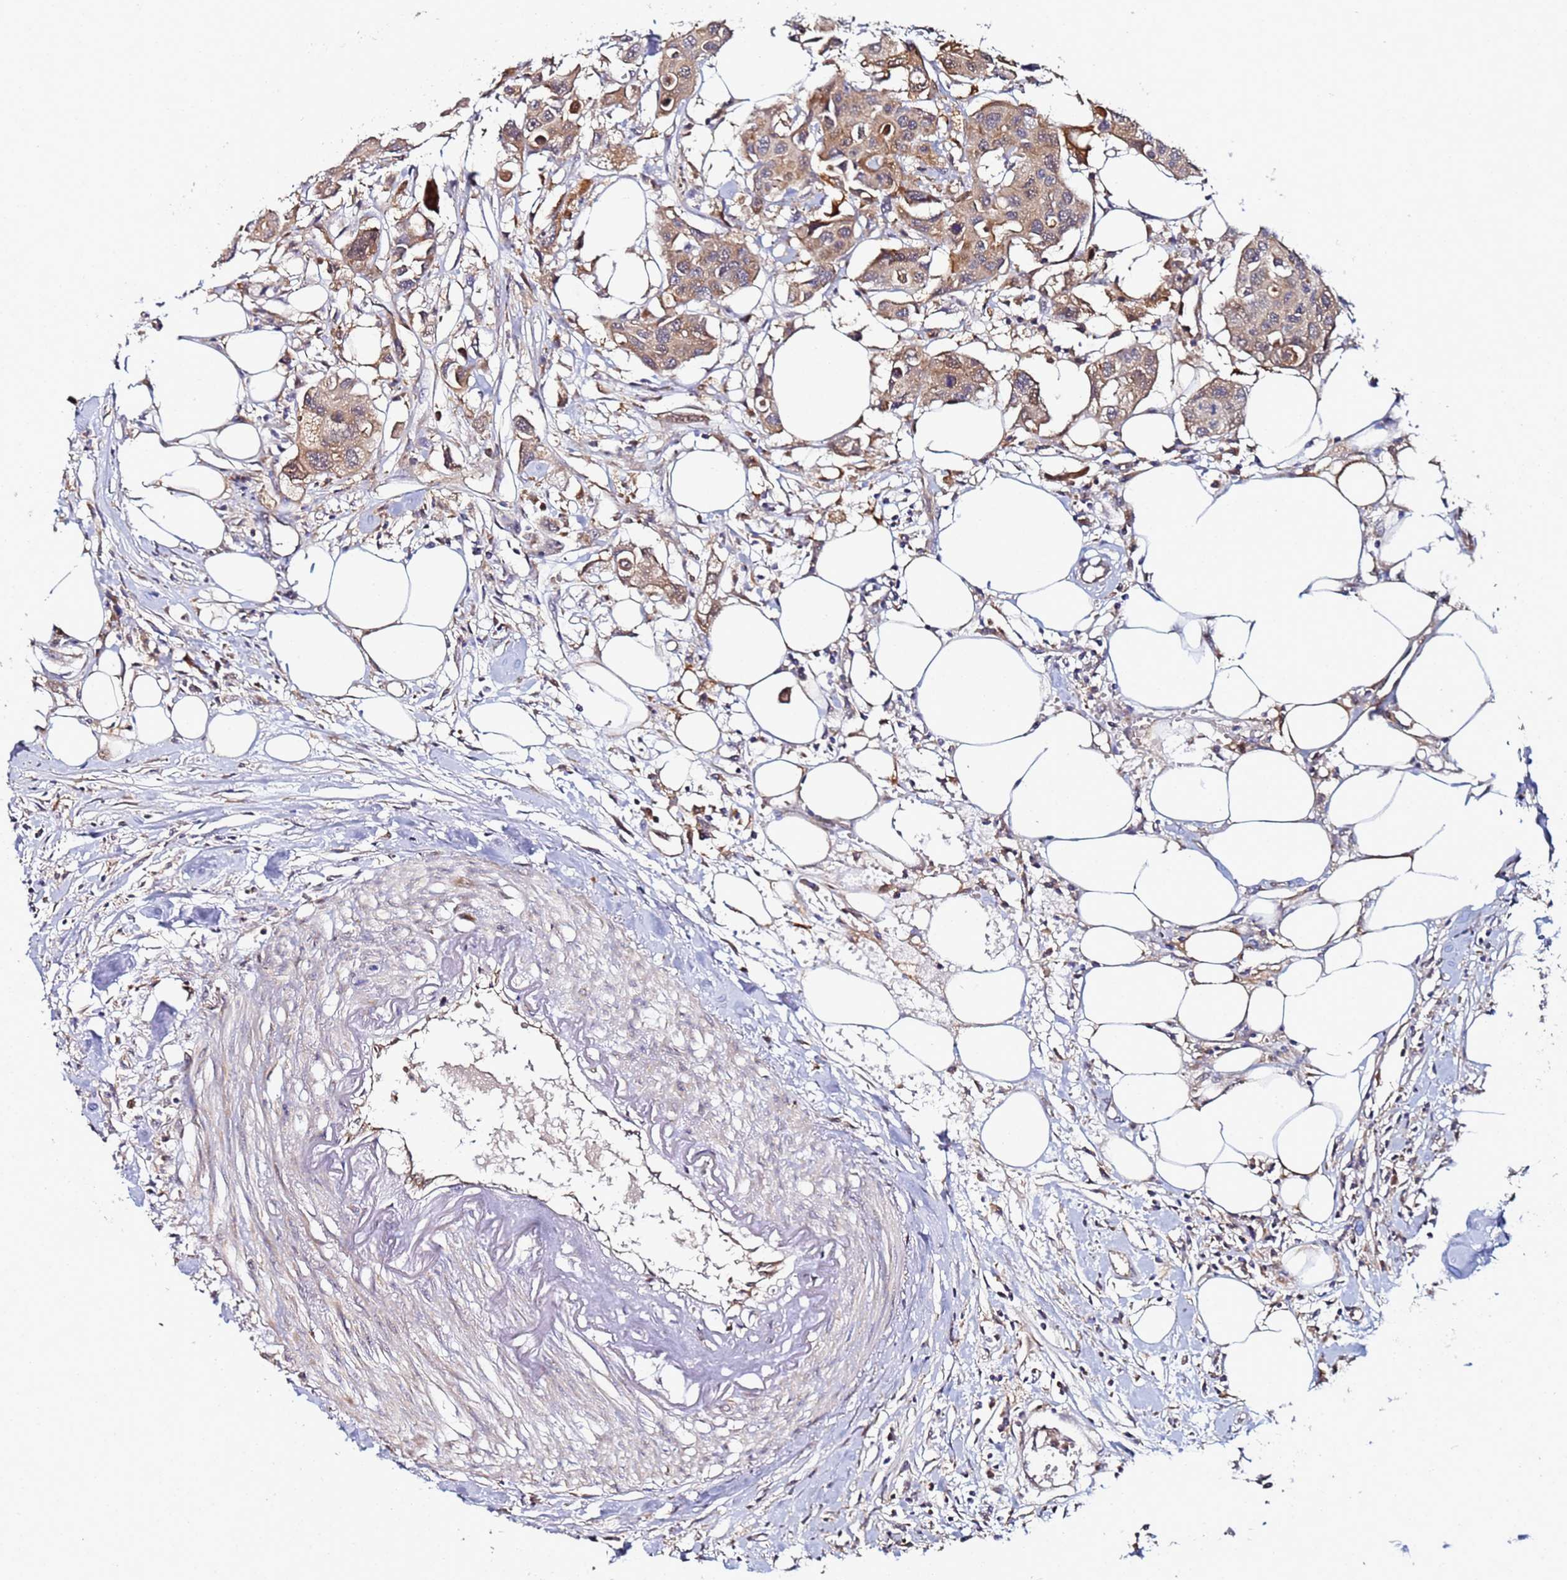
{"staining": {"intensity": "moderate", "quantity": ">75%", "location": "cytoplasmic/membranous"}, "tissue": "colorectal cancer", "cell_type": "Tumor cells", "image_type": "cancer", "snomed": [{"axis": "morphology", "description": "Adenocarcinoma, NOS"}, {"axis": "topography", "description": "Colon"}], "caption": "The histopathology image shows staining of adenocarcinoma (colorectal), revealing moderate cytoplasmic/membranous protein staining (brown color) within tumor cells.", "gene": "CCDC127", "patient": {"sex": "male", "age": 77}}